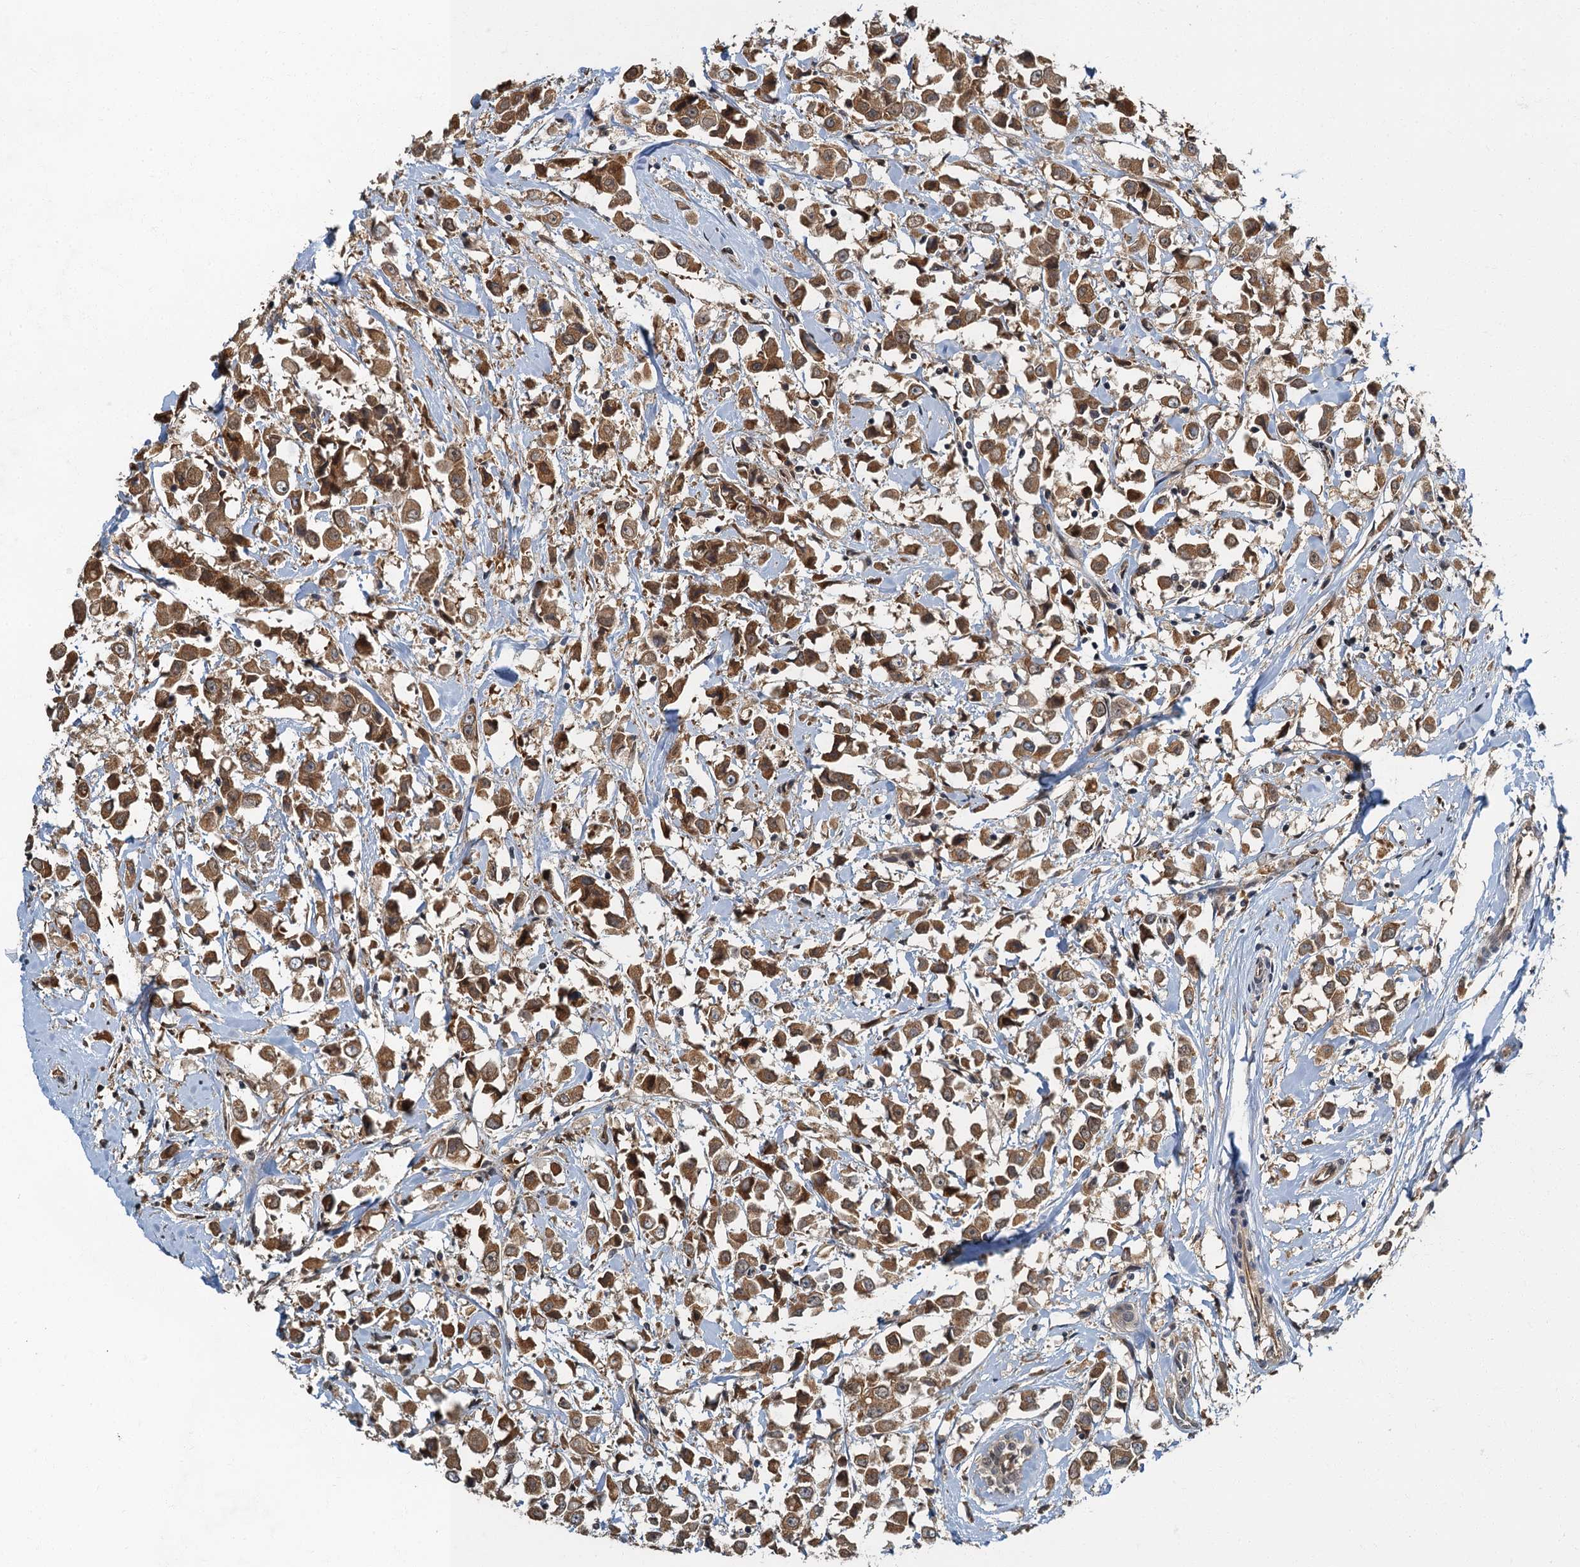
{"staining": {"intensity": "moderate", "quantity": ">75%", "location": "cytoplasmic/membranous"}, "tissue": "breast cancer", "cell_type": "Tumor cells", "image_type": "cancer", "snomed": [{"axis": "morphology", "description": "Duct carcinoma"}, {"axis": "topography", "description": "Breast"}], "caption": "Moderate cytoplasmic/membranous protein positivity is identified in approximately >75% of tumor cells in breast cancer.", "gene": "TBCK", "patient": {"sex": "female", "age": 61}}